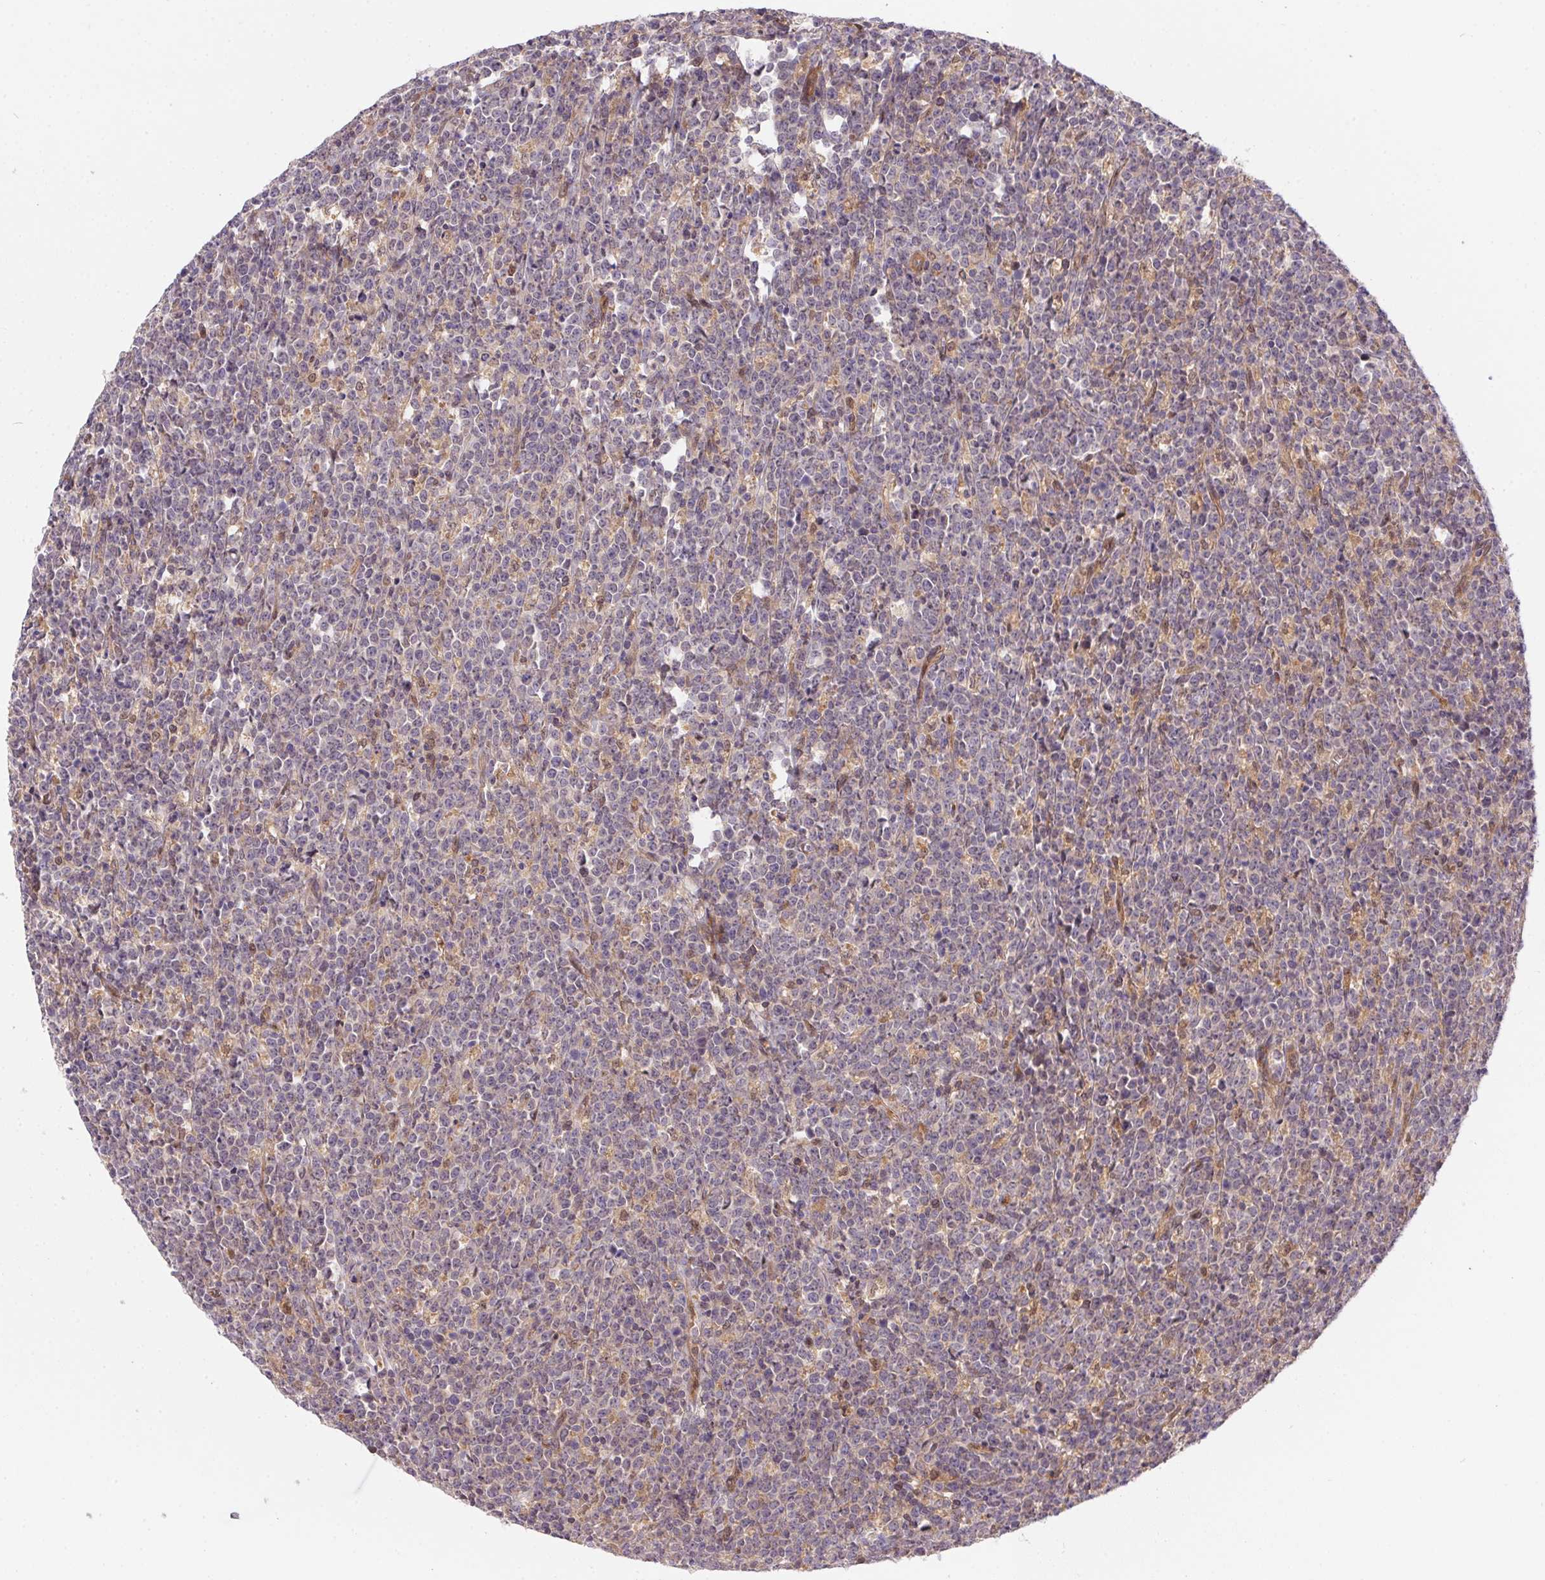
{"staining": {"intensity": "negative", "quantity": "none", "location": "none"}, "tissue": "lymphoma", "cell_type": "Tumor cells", "image_type": "cancer", "snomed": [{"axis": "morphology", "description": "Malignant lymphoma, non-Hodgkin's type, High grade"}, {"axis": "topography", "description": "Small intestine"}], "caption": "Immunohistochemical staining of lymphoma demonstrates no significant staining in tumor cells. Brightfield microscopy of immunohistochemistry stained with DAB (3,3'-diaminobenzidine) (brown) and hematoxylin (blue), captured at high magnification.", "gene": "NUDT16", "patient": {"sex": "female", "age": 56}}